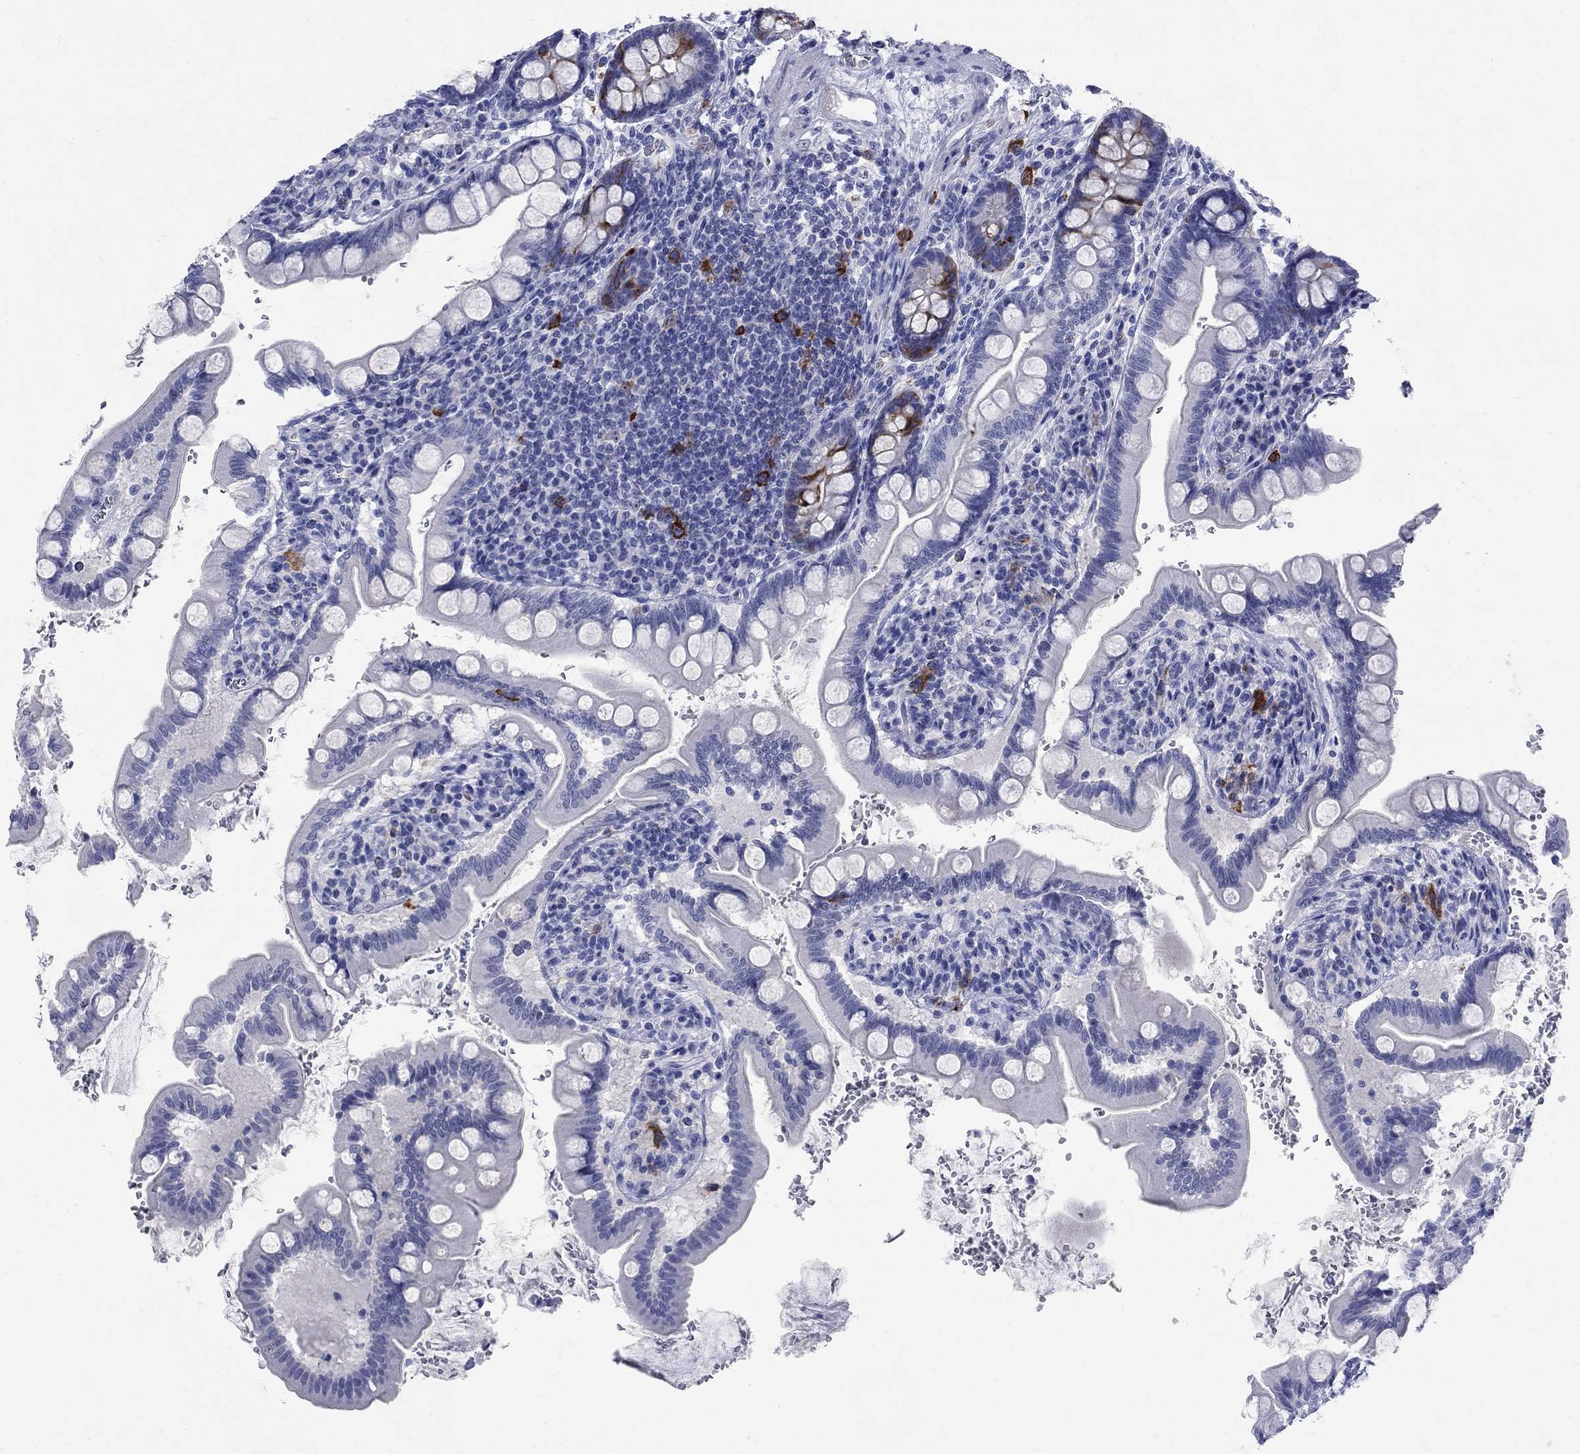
{"staining": {"intensity": "strong", "quantity": "<25%", "location": "cytoplasmic/membranous"}, "tissue": "small intestine", "cell_type": "Glandular cells", "image_type": "normal", "snomed": [{"axis": "morphology", "description": "Normal tissue, NOS"}, {"axis": "topography", "description": "Small intestine"}], "caption": "Glandular cells show medium levels of strong cytoplasmic/membranous positivity in approximately <25% of cells in benign human small intestine.", "gene": "TACC3", "patient": {"sex": "female", "age": 56}}